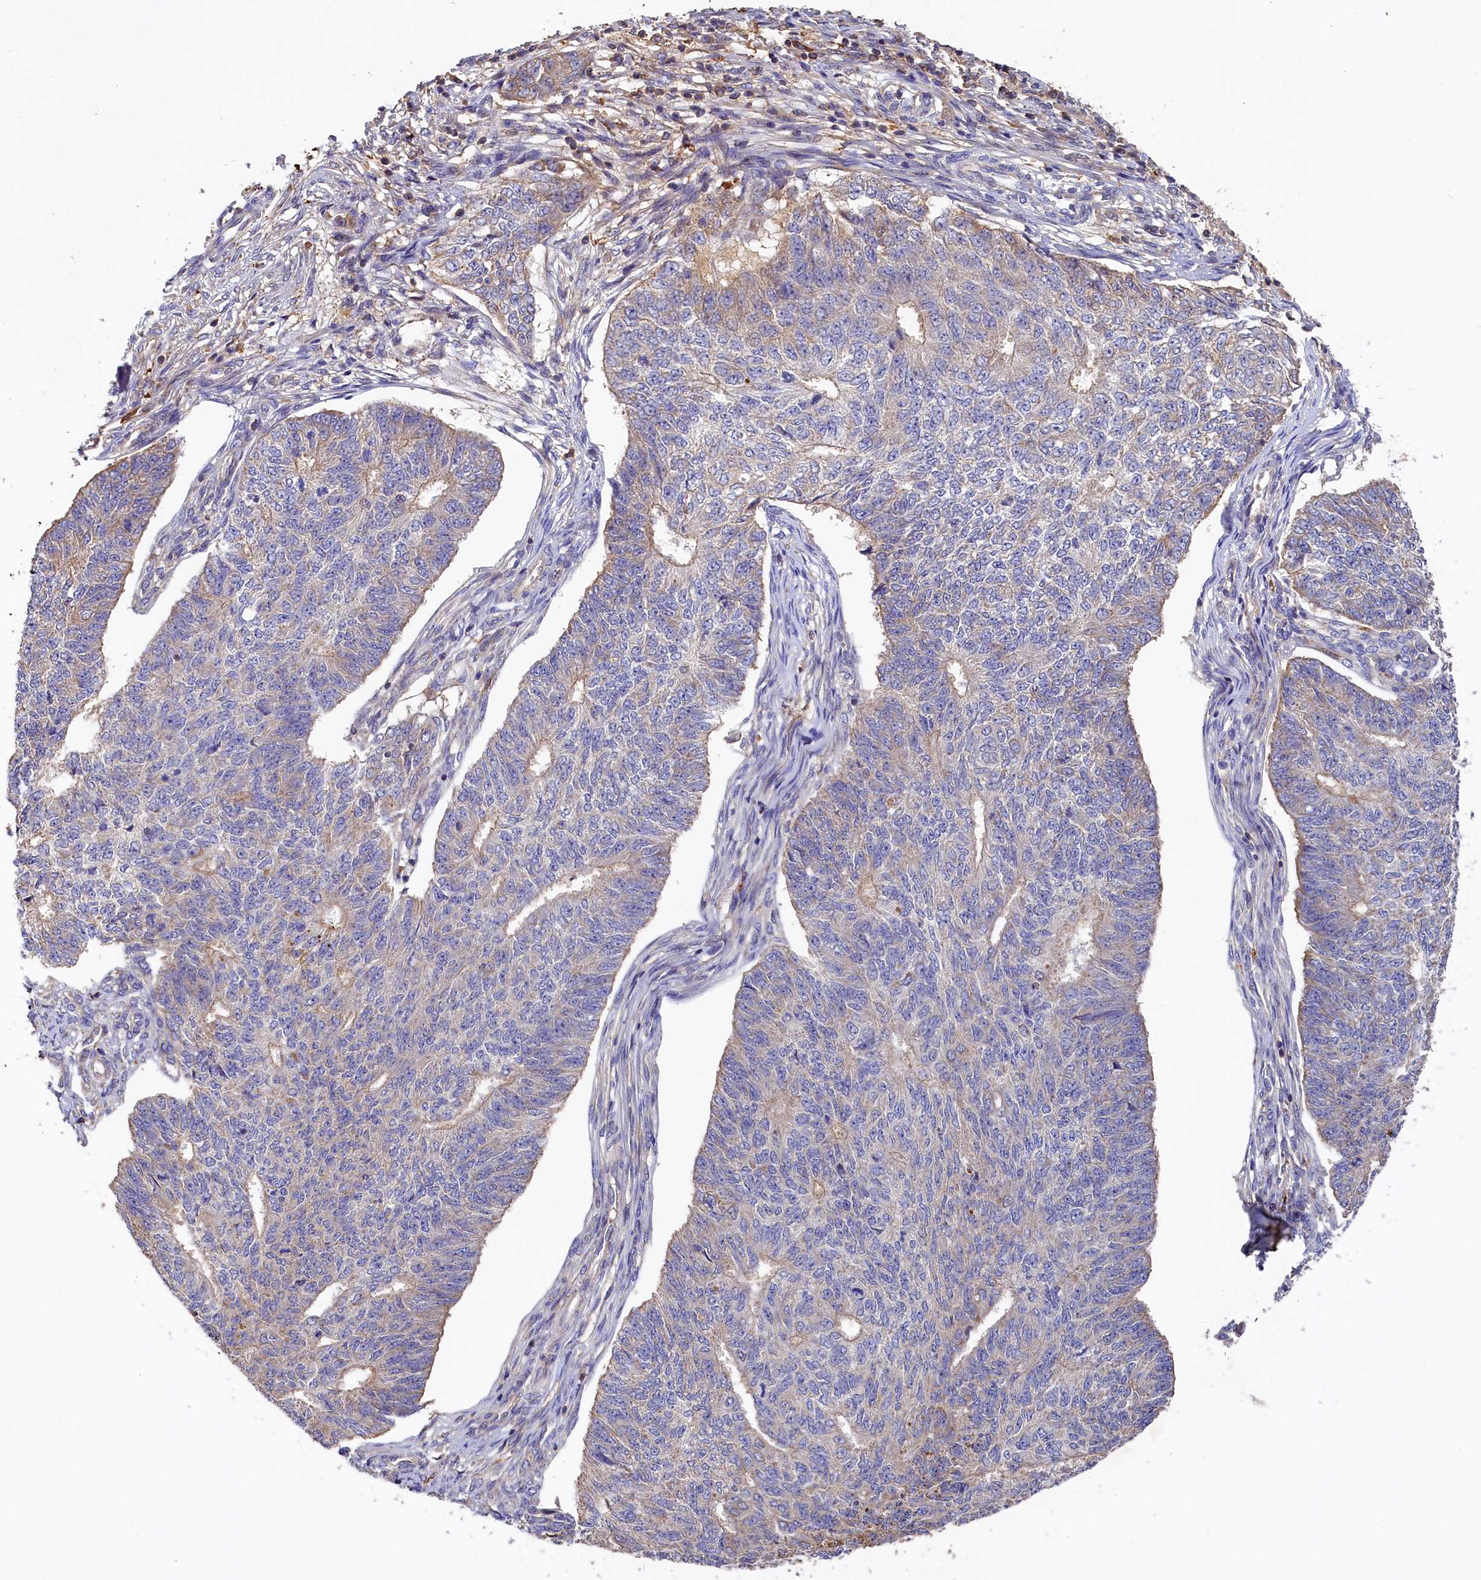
{"staining": {"intensity": "negative", "quantity": "none", "location": "none"}, "tissue": "endometrial cancer", "cell_type": "Tumor cells", "image_type": "cancer", "snomed": [{"axis": "morphology", "description": "Adenocarcinoma, NOS"}, {"axis": "topography", "description": "Endometrium"}], "caption": "This photomicrograph is of endometrial cancer (adenocarcinoma) stained with IHC to label a protein in brown with the nuclei are counter-stained blue. There is no positivity in tumor cells.", "gene": "SEC31B", "patient": {"sex": "female", "age": 32}}